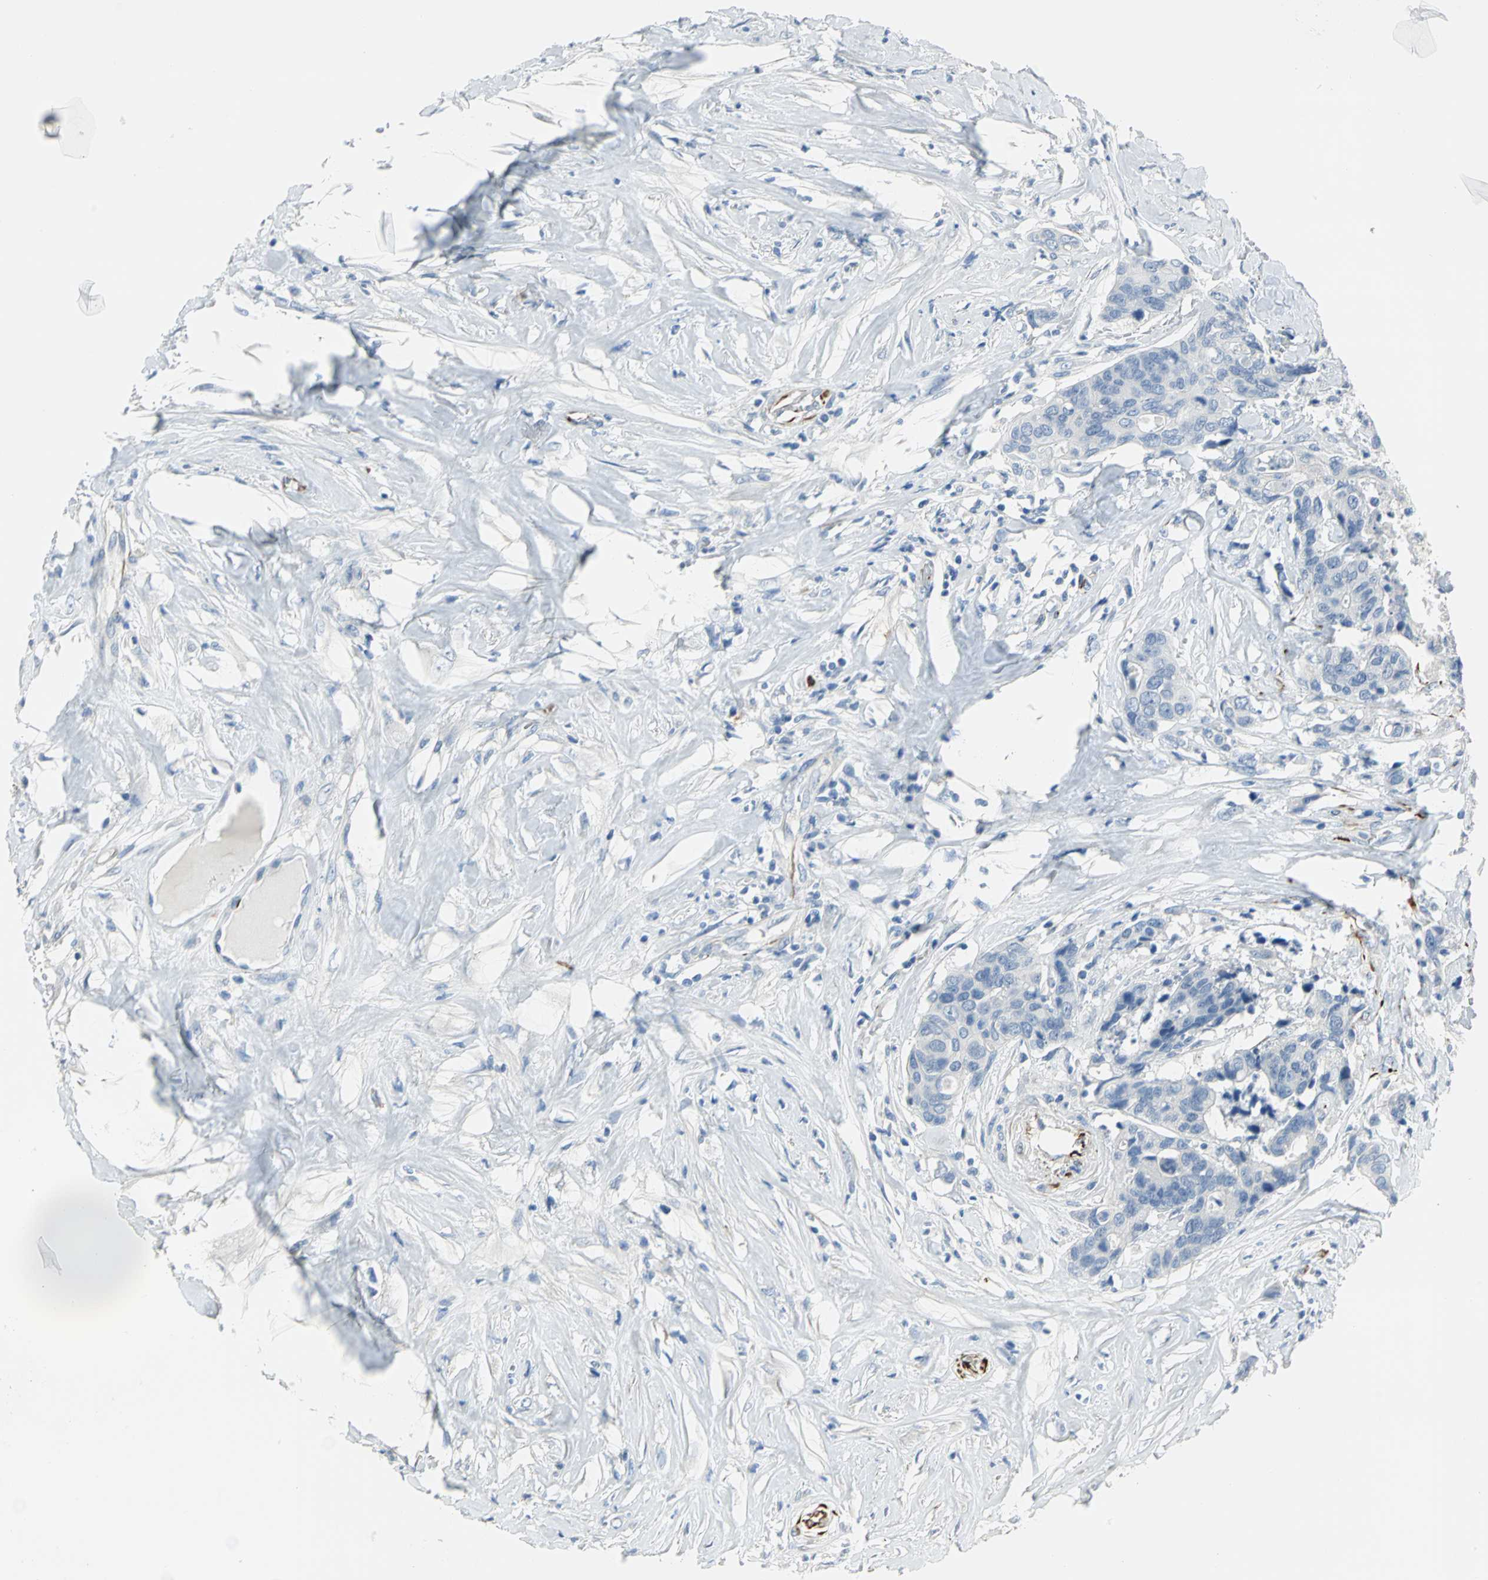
{"staining": {"intensity": "negative", "quantity": "none", "location": "none"}, "tissue": "colorectal cancer", "cell_type": "Tumor cells", "image_type": "cancer", "snomed": [{"axis": "morphology", "description": "Adenocarcinoma, NOS"}, {"axis": "topography", "description": "Rectum"}], "caption": "A micrograph of colorectal cancer (adenocarcinoma) stained for a protein shows no brown staining in tumor cells. (Stains: DAB (3,3'-diaminobenzidine) immunohistochemistry with hematoxylin counter stain, Microscopy: brightfield microscopy at high magnification).", "gene": "ALOX15", "patient": {"sex": "male", "age": 55}}